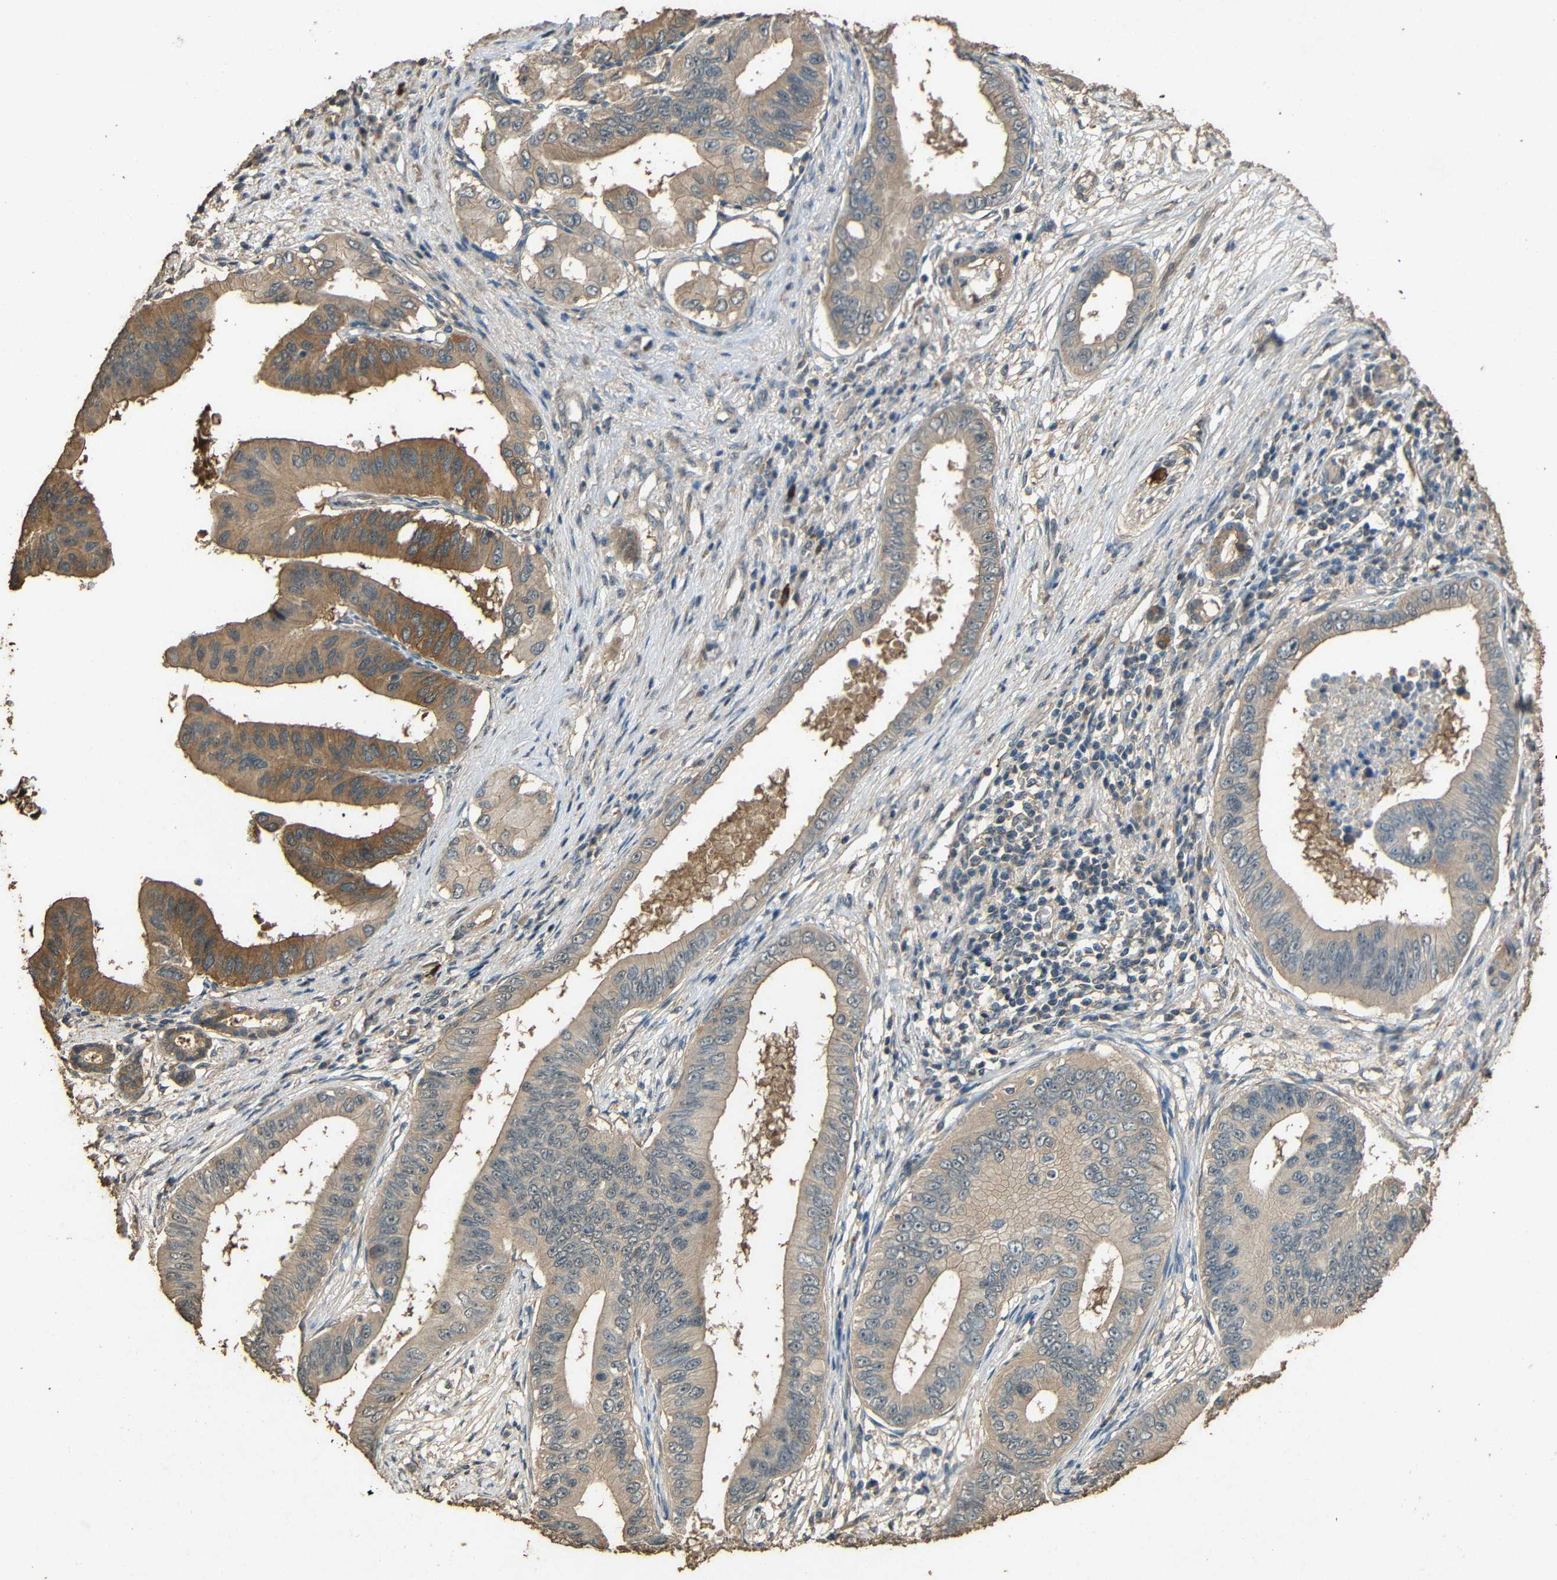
{"staining": {"intensity": "moderate", "quantity": ">75%", "location": "cytoplasmic/membranous"}, "tissue": "pancreatic cancer", "cell_type": "Tumor cells", "image_type": "cancer", "snomed": [{"axis": "morphology", "description": "Adenocarcinoma, NOS"}, {"axis": "topography", "description": "Pancreas"}], "caption": "Human pancreatic cancer (adenocarcinoma) stained with a brown dye reveals moderate cytoplasmic/membranous positive staining in about >75% of tumor cells.", "gene": "PDE5A", "patient": {"sex": "male", "age": 77}}